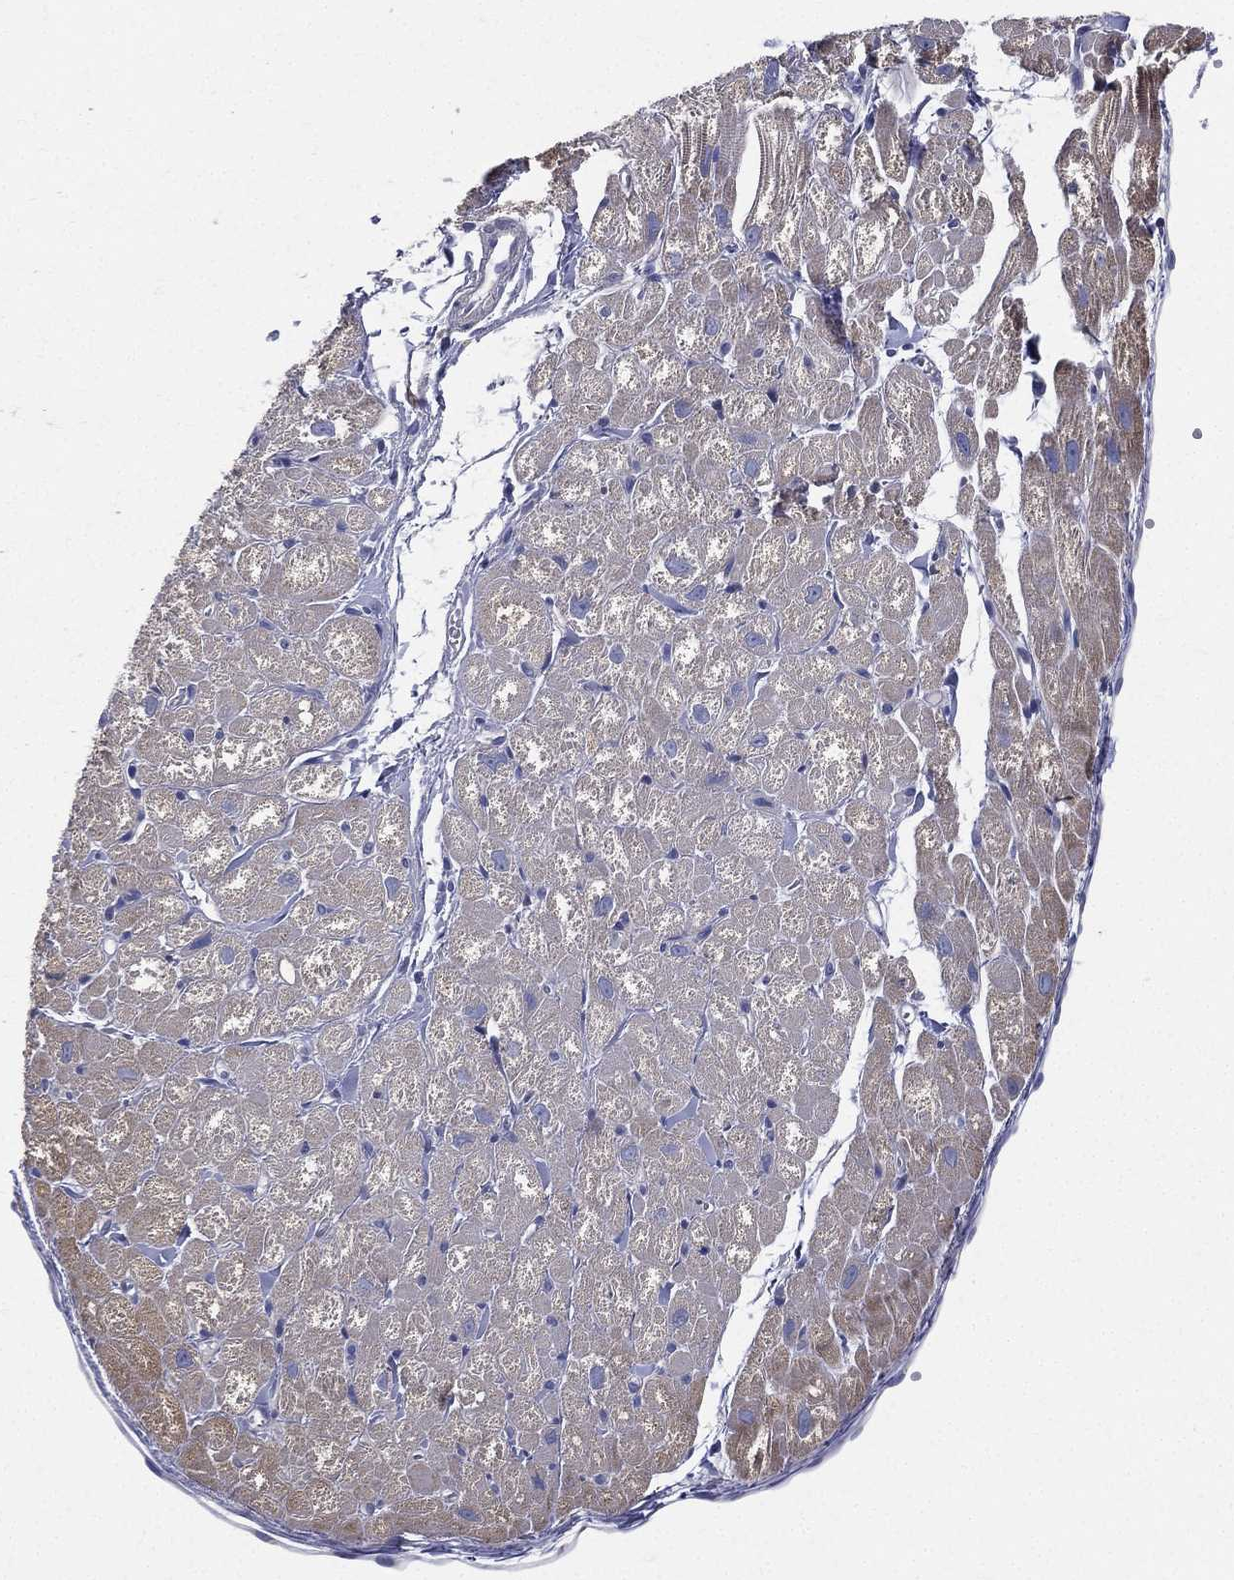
{"staining": {"intensity": "negative", "quantity": "none", "location": "none"}, "tissue": "heart muscle", "cell_type": "Cardiomyocytes", "image_type": "normal", "snomed": [{"axis": "morphology", "description": "Normal tissue, NOS"}, {"axis": "topography", "description": "Heart"}], "caption": "Protein analysis of normal heart muscle shows no significant positivity in cardiomyocytes. The staining was performed using DAB to visualize the protein expression in brown, while the nuclei were stained in blue with hematoxylin (Magnification: 20x).", "gene": "PWWP3A", "patient": {"sex": "male", "age": 58}}